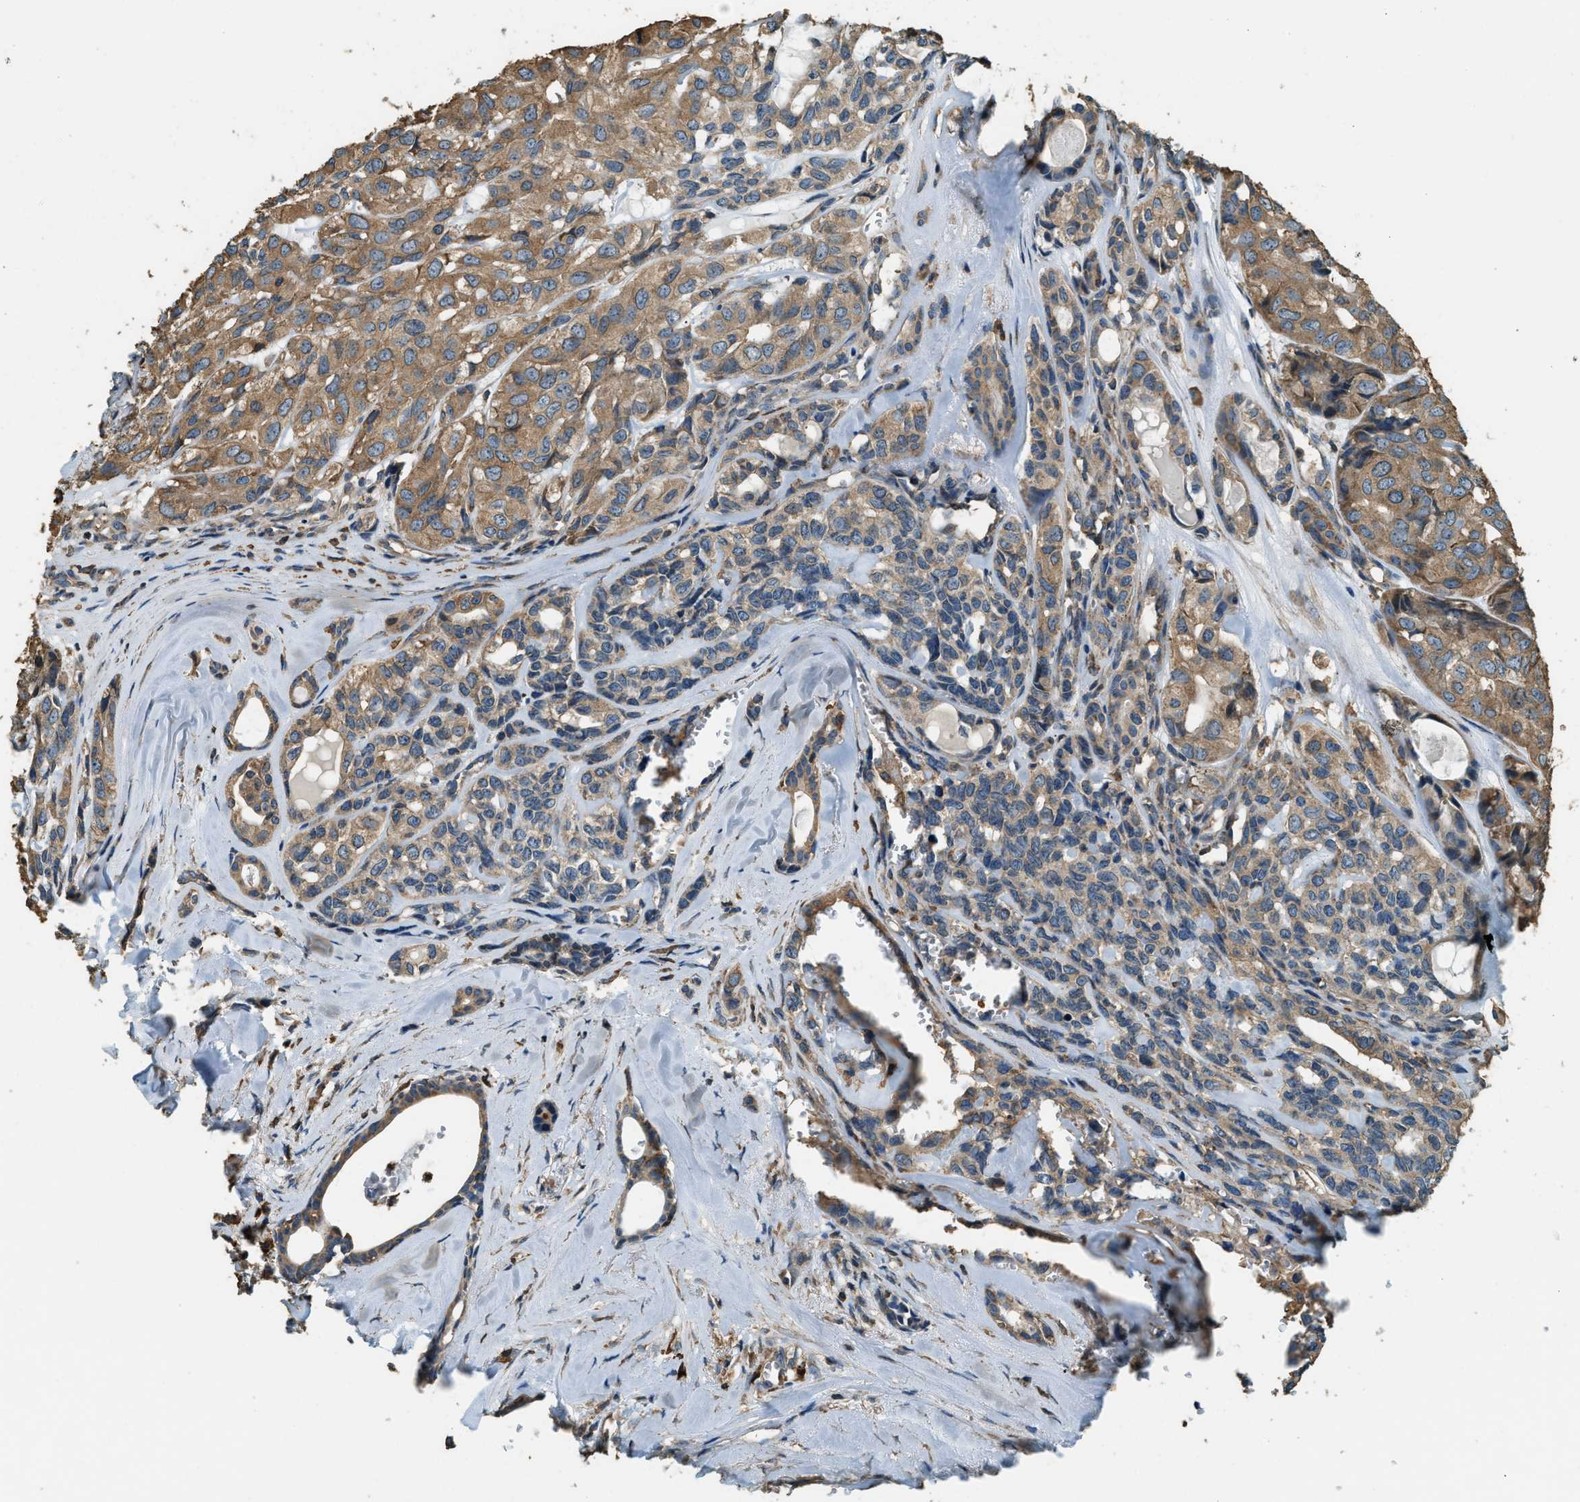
{"staining": {"intensity": "moderate", "quantity": ">75%", "location": "cytoplasmic/membranous"}, "tissue": "head and neck cancer", "cell_type": "Tumor cells", "image_type": "cancer", "snomed": [{"axis": "morphology", "description": "Adenocarcinoma, NOS"}, {"axis": "topography", "description": "Salivary gland, NOS"}, {"axis": "topography", "description": "Head-Neck"}], "caption": "A high-resolution histopathology image shows IHC staining of head and neck adenocarcinoma, which exhibits moderate cytoplasmic/membranous staining in approximately >75% of tumor cells.", "gene": "ERGIC1", "patient": {"sex": "female", "age": 76}}